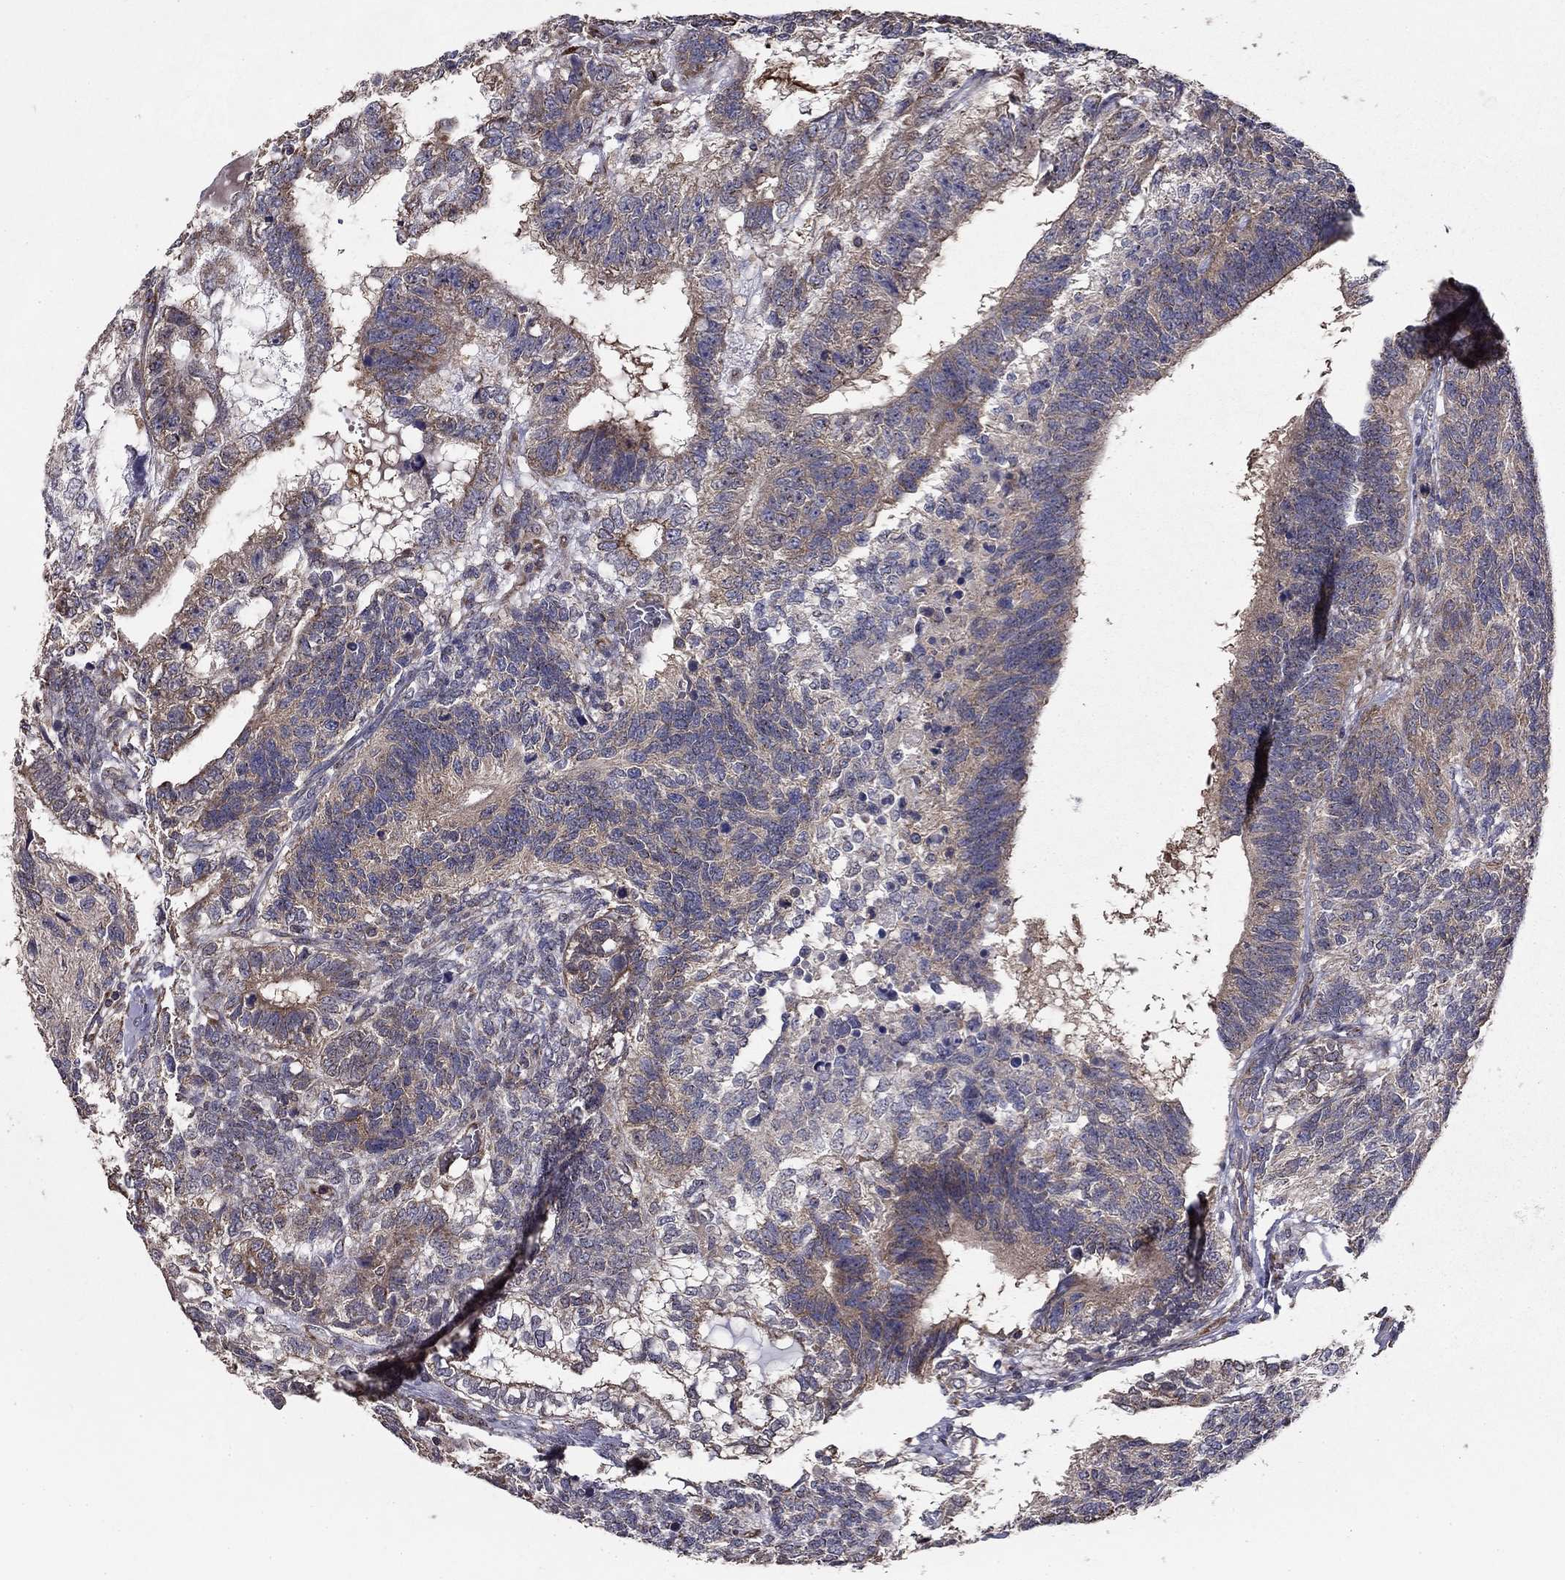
{"staining": {"intensity": "moderate", "quantity": "<25%", "location": "cytoplasmic/membranous"}, "tissue": "testis cancer", "cell_type": "Tumor cells", "image_type": "cancer", "snomed": [{"axis": "morphology", "description": "Seminoma, NOS"}, {"axis": "morphology", "description": "Carcinoma, Embryonal, NOS"}, {"axis": "topography", "description": "Testis"}], "caption": "A brown stain highlights moderate cytoplasmic/membranous positivity of a protein in human testis seminoma tumor cells.", "gene": "NKIRAS1", "patient": {"sex": "male", "age": 41}}